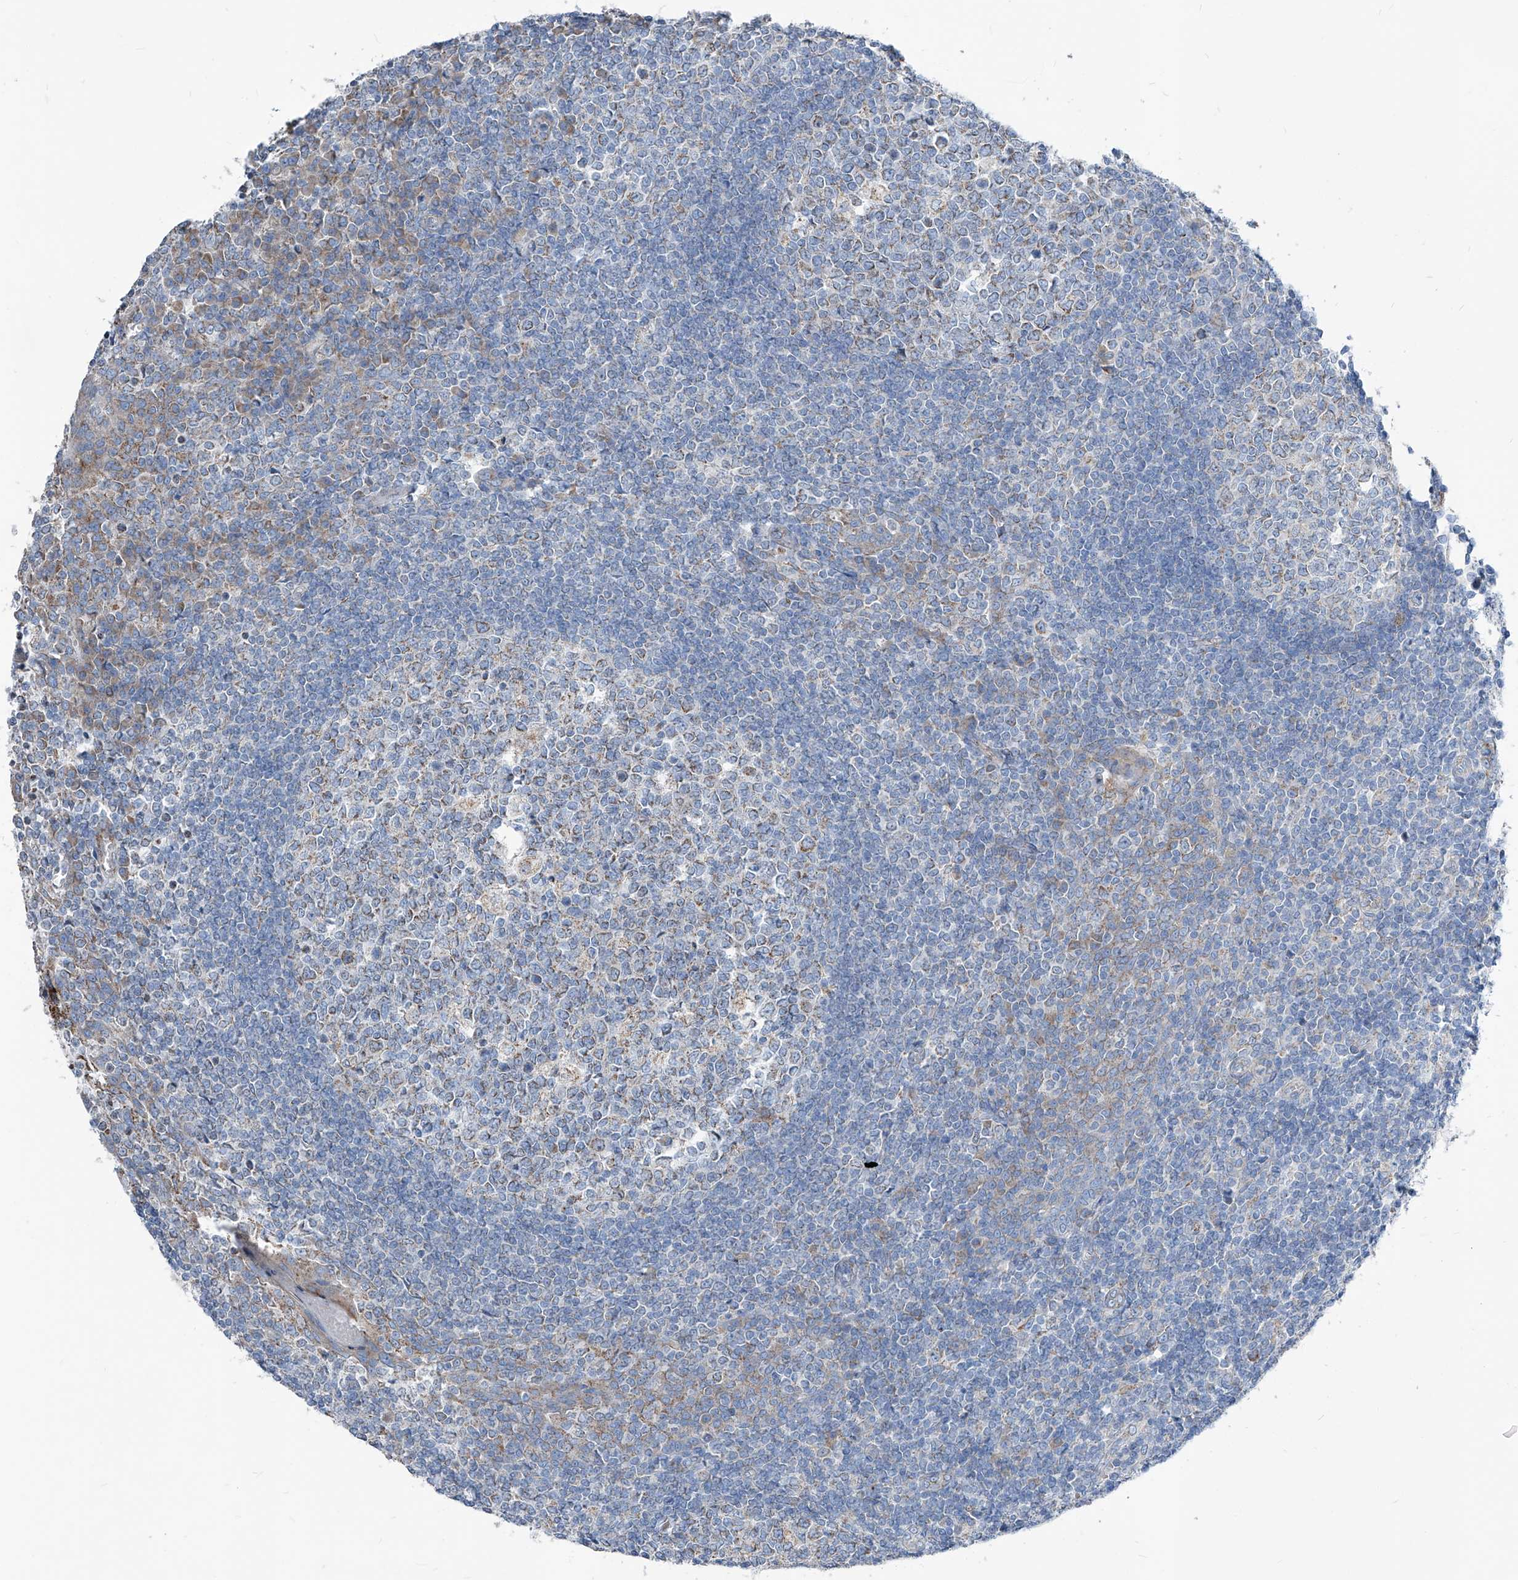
{"staining": {"intensity": "weak", "quantity": "<25%", "location": "cytoplasmic/membranous"}, "tissue": "tonsil", "cell_type": "Germinal center cells", "image_type": "normal", "snomed": [{"axis": "morphology", "description": "Normal tissue, NOS"}, {"axis": "topography", "description": "Tonsil"}], "caption": "Photomicrograph shows no significant protein staining in germinal center cells of benign tonsil. (DAB IHC, high magnification).", "gene": "AGPS", "patient": {"sex": "female", "age": 19}}